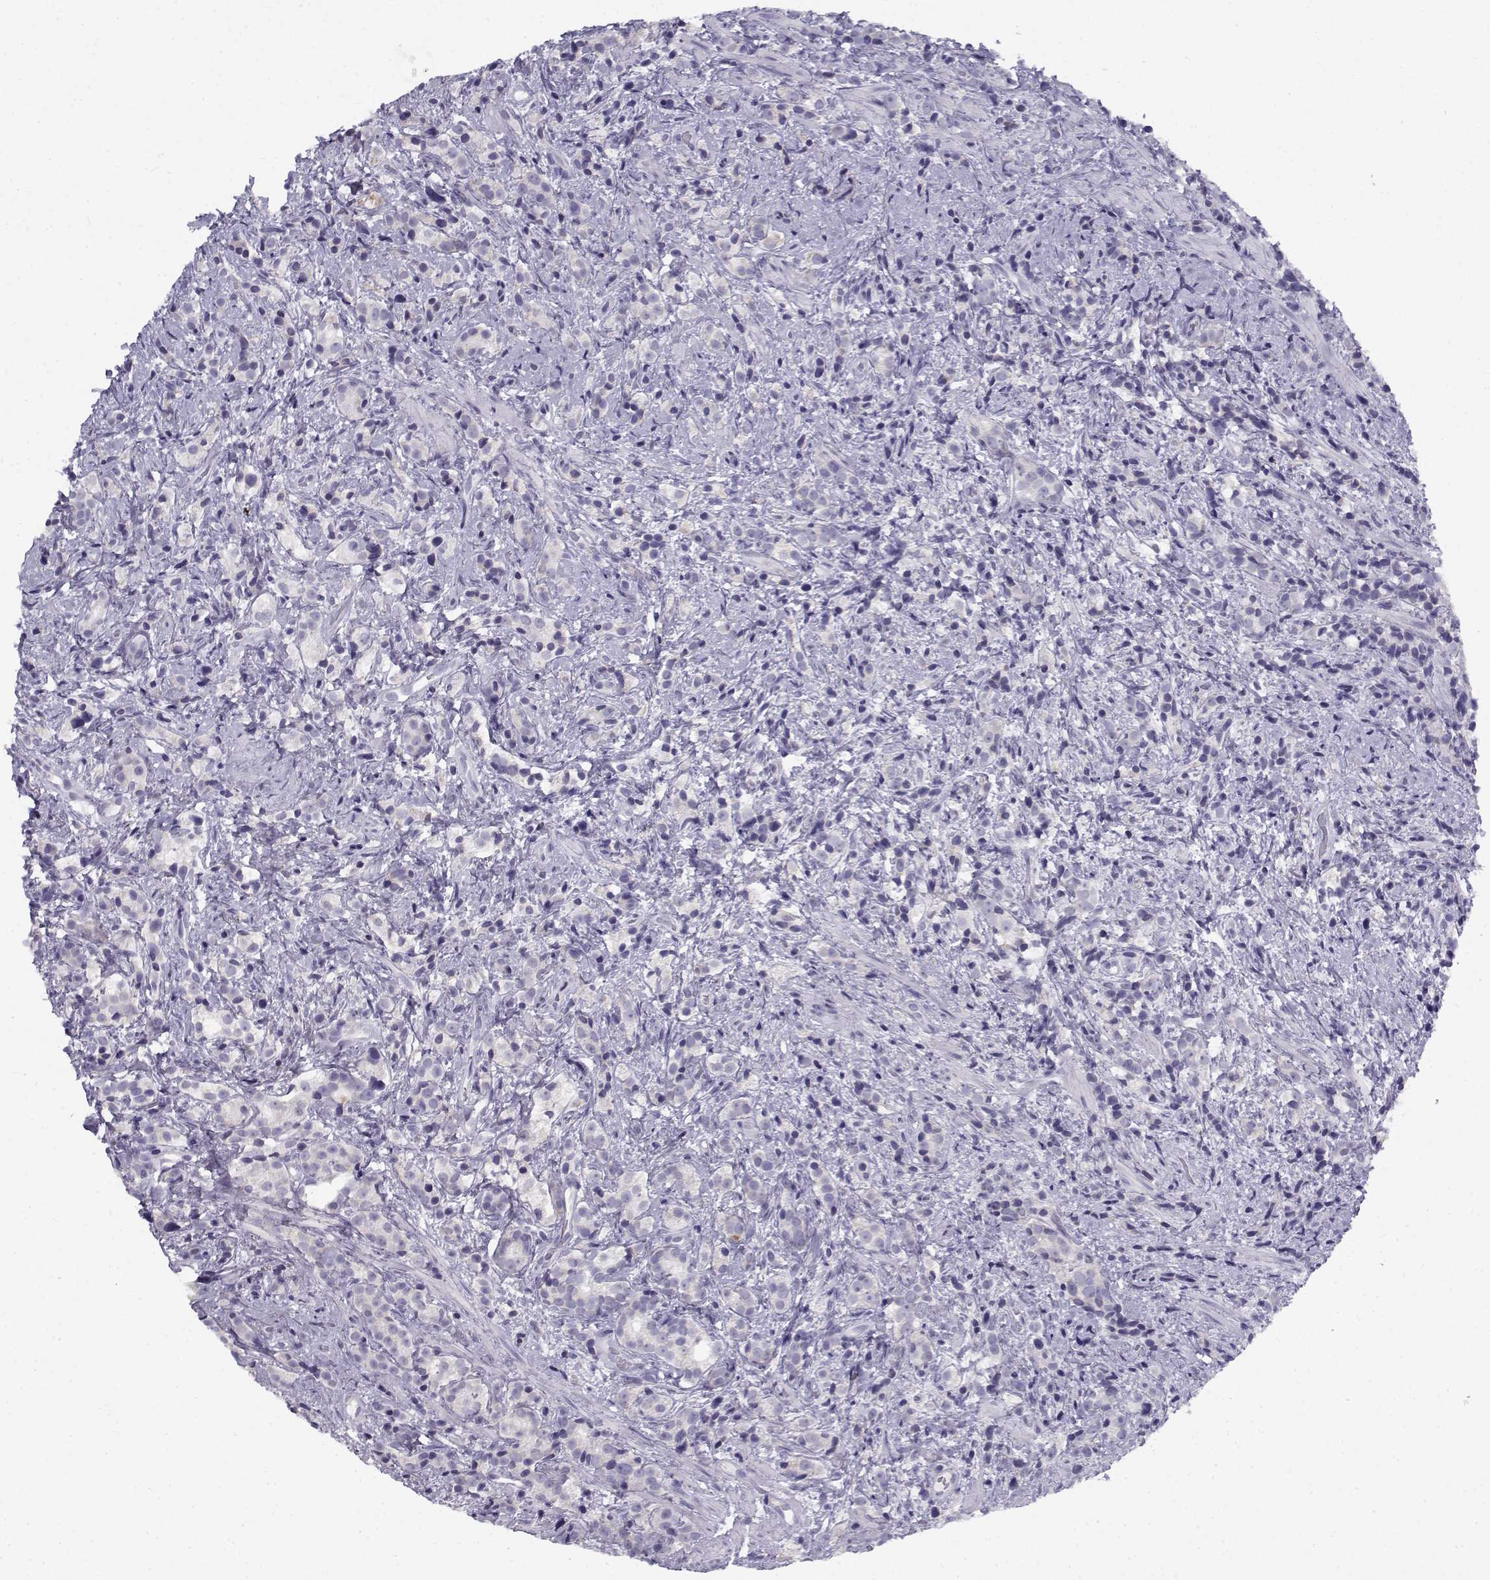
{"staining": {"intensity": "negative", "quantity": "none", "location": "none"}, "tissue": "prostate cancer", "cell_type": "Tumor cells", "image_type": "cancer", "snomed": [{"axis": "morphology", "description": "Adenocarcinoma, High grade"}, {"axis": "topography", "description": "Prostate"}], "caption": "DAB immunohistochemical staining of human prostate cancer (adenocarcinoma (high-grade)) reveals no significant staining in tumor cells.", "gene": "FAM166A", "patient": {"sex": "male", "age": 53}}